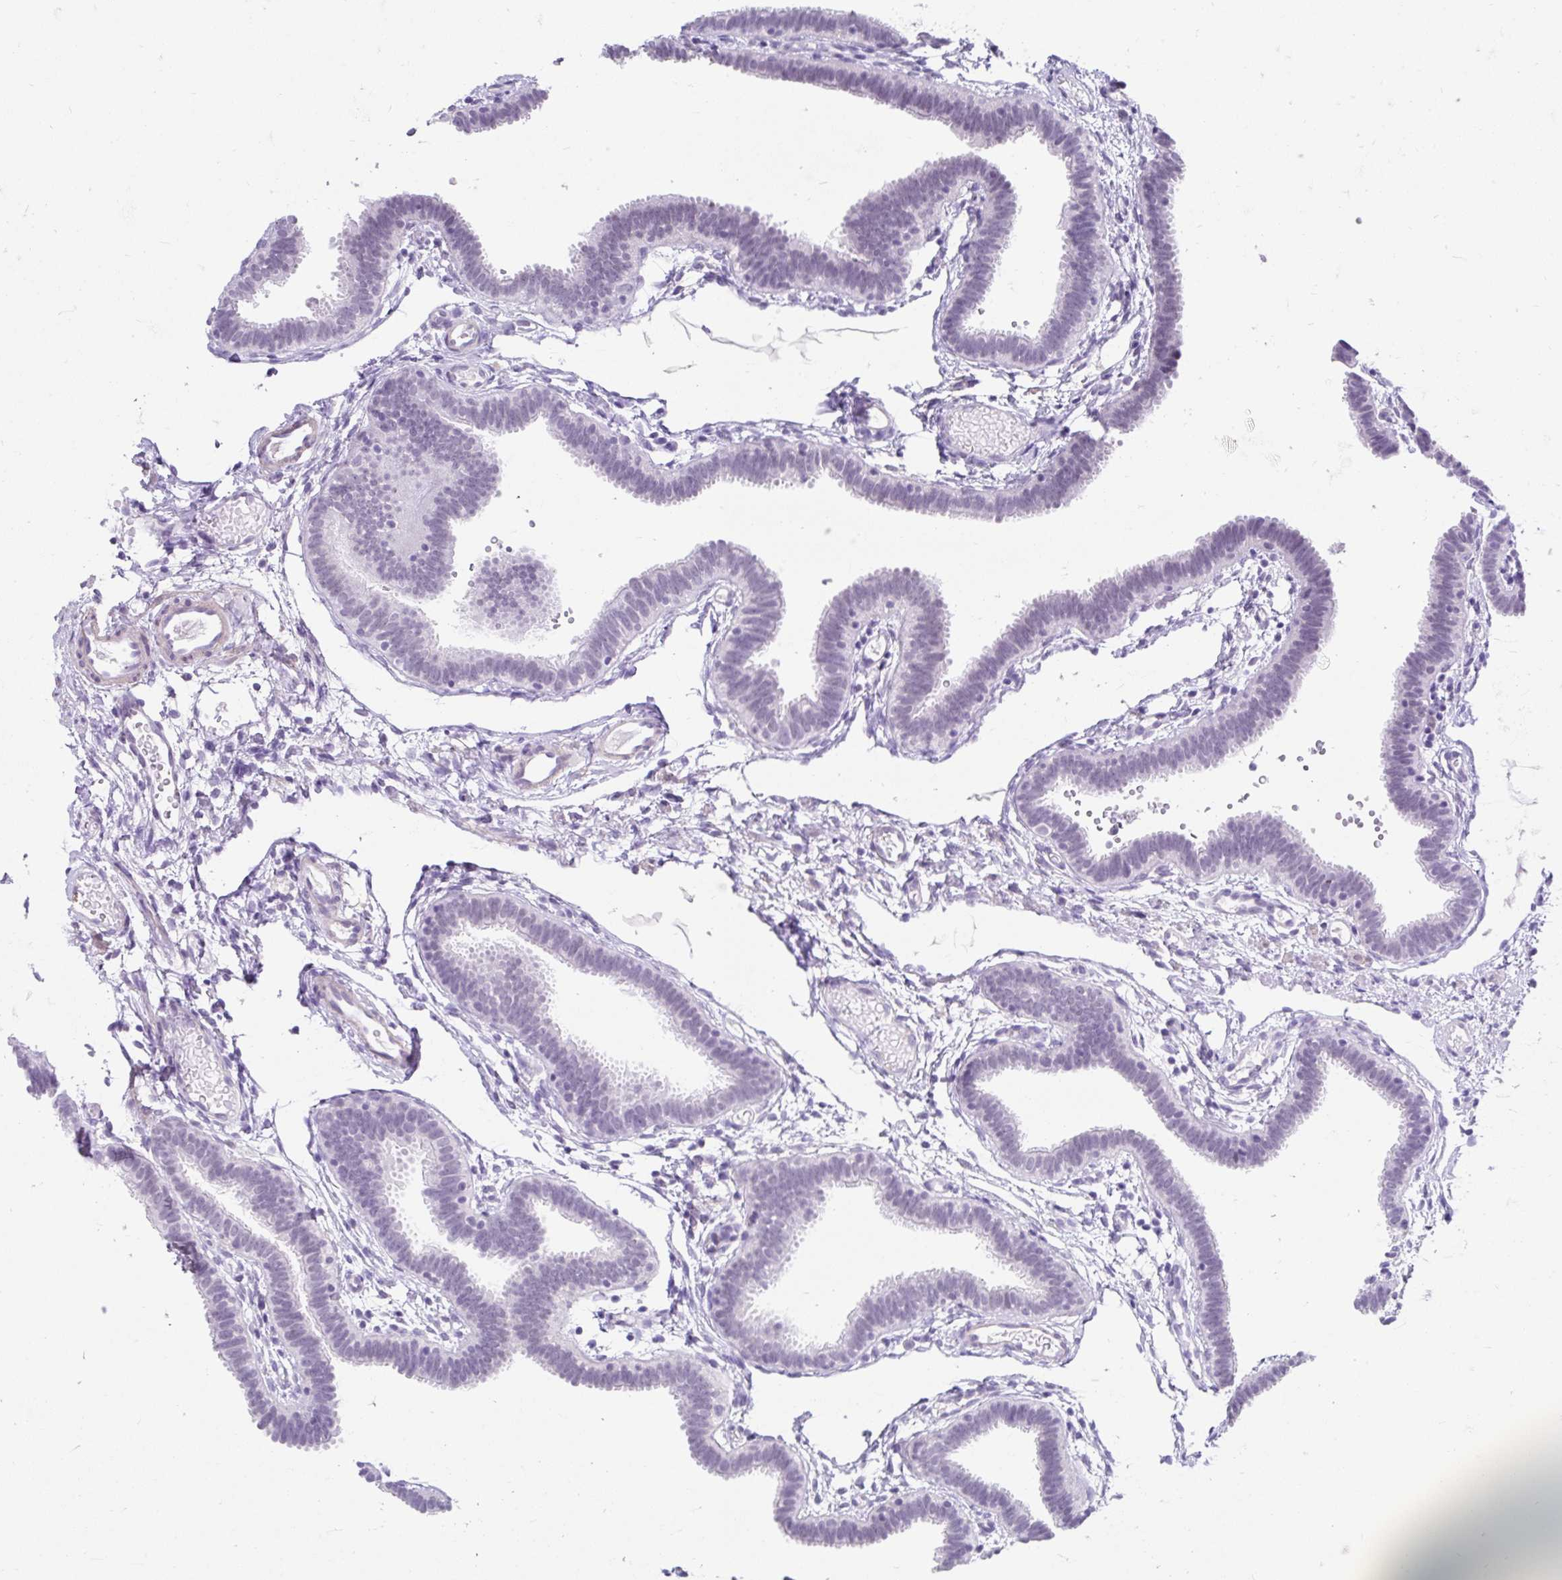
{"staining": {"intensity": "negative", "quantity": "none", "location": "none"}, "tissue": "fallopian tube", "cell_type": "Glandular cells", "image_type": "normal", "snomed": [{"axis": "morphology", "description": "Normal tissue, NOS"}, {"axis": "topography", "description": "Fallopian tube"}], "caption": "Human fallopian tube stained for a protein using IHC reveals no staining in glandular cells.", "gene": "DCAF17", "patient": {"sex": "female", "age": 37}}